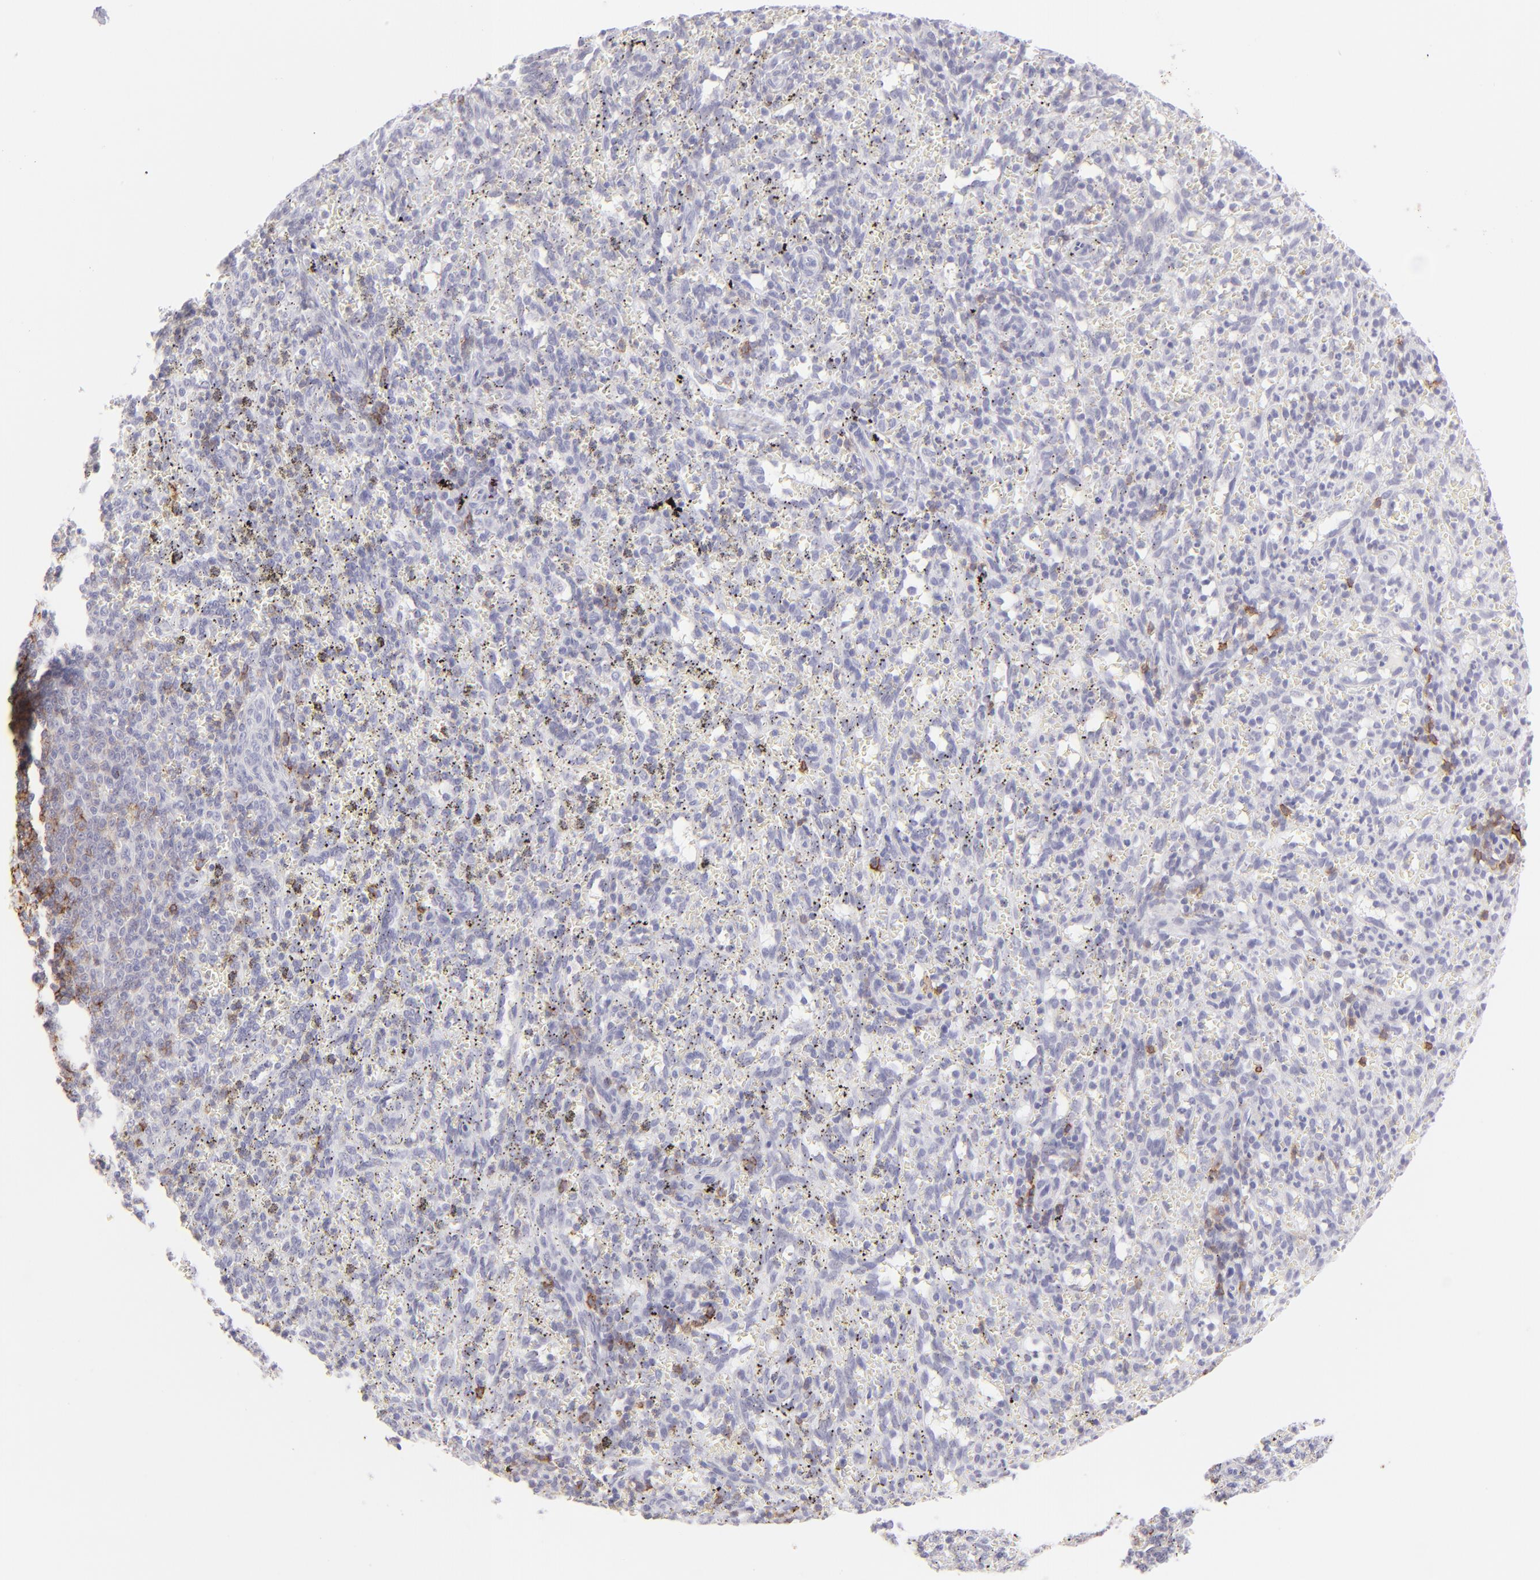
{"staining": {"intensity": "negative", "quantity": "none", "location": "none"}, "tissue": "spleen", "cell_type": "Cells in red pulp", "image_type": "normal", "snomed": [{"axis": "morphology", "description": "Normal tissue, NOS"}, {"axis": "topography", "description": "Spleen"}], "caption": "Immunohistochemical staining of benign human spleen reveals no significant expression in cells in red pulp.", "gene": "FCER2", "patient": {"sex": "female", "age": 10}}